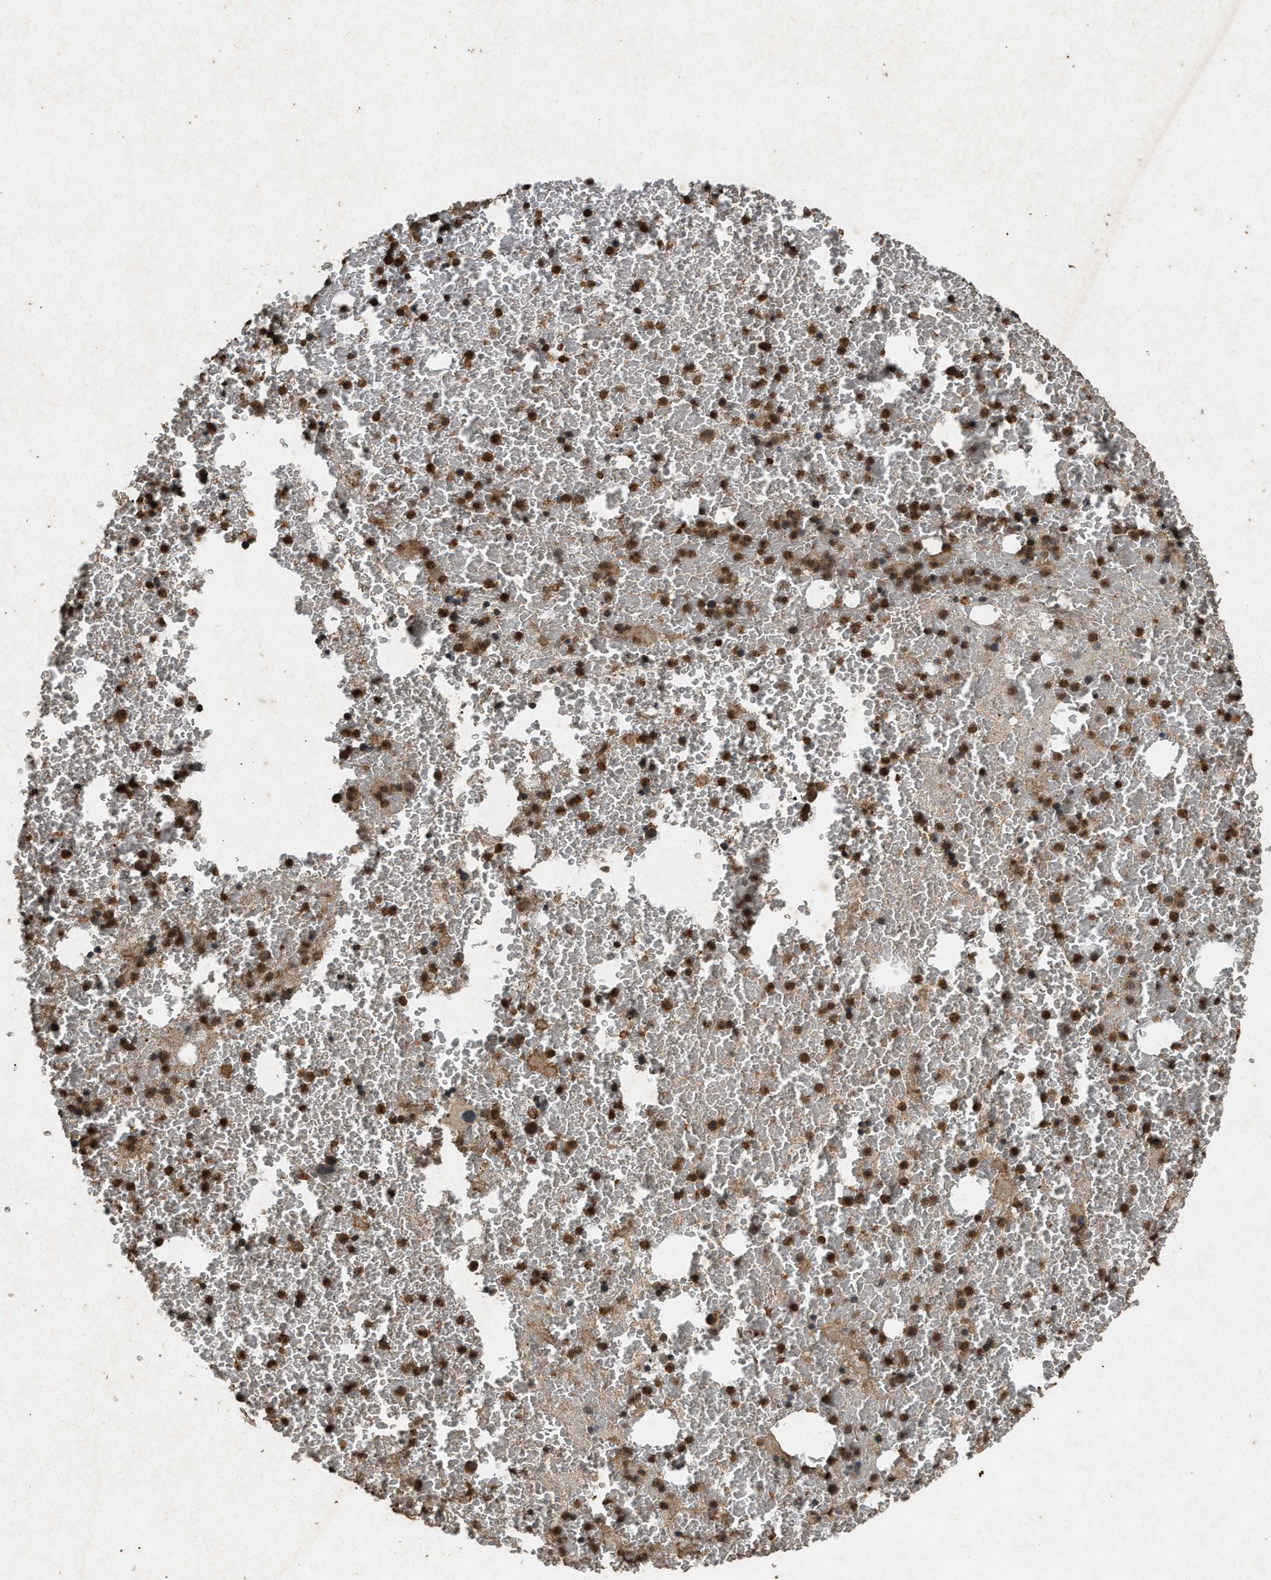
{"staining": {"intensity": "strong", "quantity": ">75%", "location": "nuclear"}, "tissue": "bone marrow", "cell_type": "Hematopoietic cells", "image_type": "normal", "snomed": [{"axis": "morphology", "description": "Normal tissue, NOS"}, {"axis": "morphology", "description": "Inflammation, NOS"}, {"axis": "topography", "description": "Bone marrow"}], "caption": "Human bone marrow stained for a protein (brown) exhibits strong nuclear positive expression in about >75% of hematopoietic cells.", "gene": "OAS1", "patient": {"sex": "male", "age": 47}}